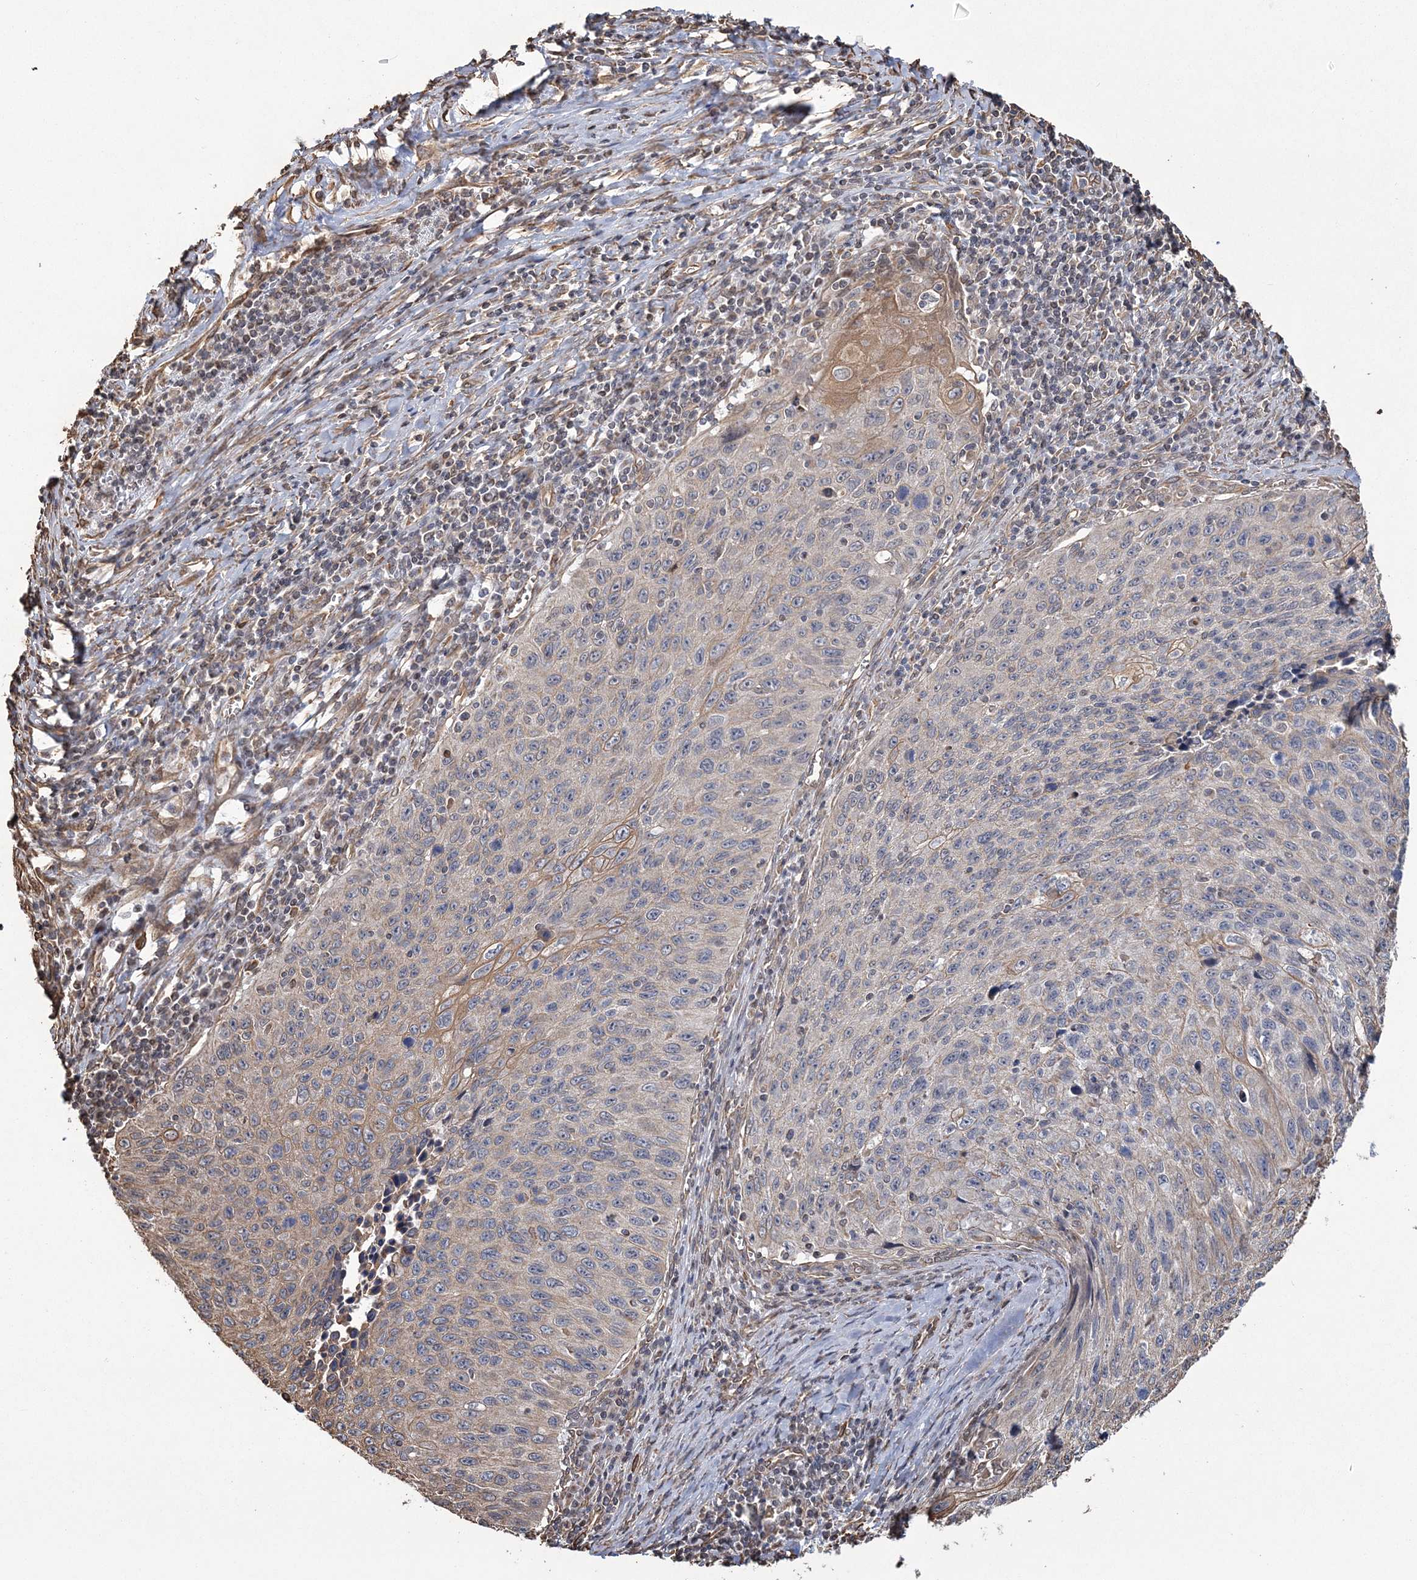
{"staining": {"intensity": "moderate", "quantity": "<25%", "location": "cytoplasmic/membranous"}, "tissue": "cervical cancer", "cell_type": "Tumor cells", "image_type": "cancer", "snomed": [{"axis": "morphology", "description": "Squamous cell carcinoma, NOS"}, {"axis": "topography", "description": "Cervix"}], "caption": "IHC staining of cervical squamous cell carcinoma, which exhibits low levels of moderate cytoplasmic/membranous staining in about <25% of tumor cells indicating moderate cytoplasmic/membranous protein staining. The staining was performed using DAB (3,3'-diaminobenzidine) (brown) for protein detection and nuclei were counterstained in hematoxylin (blue).", "gene": "ATP11B", "patient": {"sex": "female", "age": 53}}